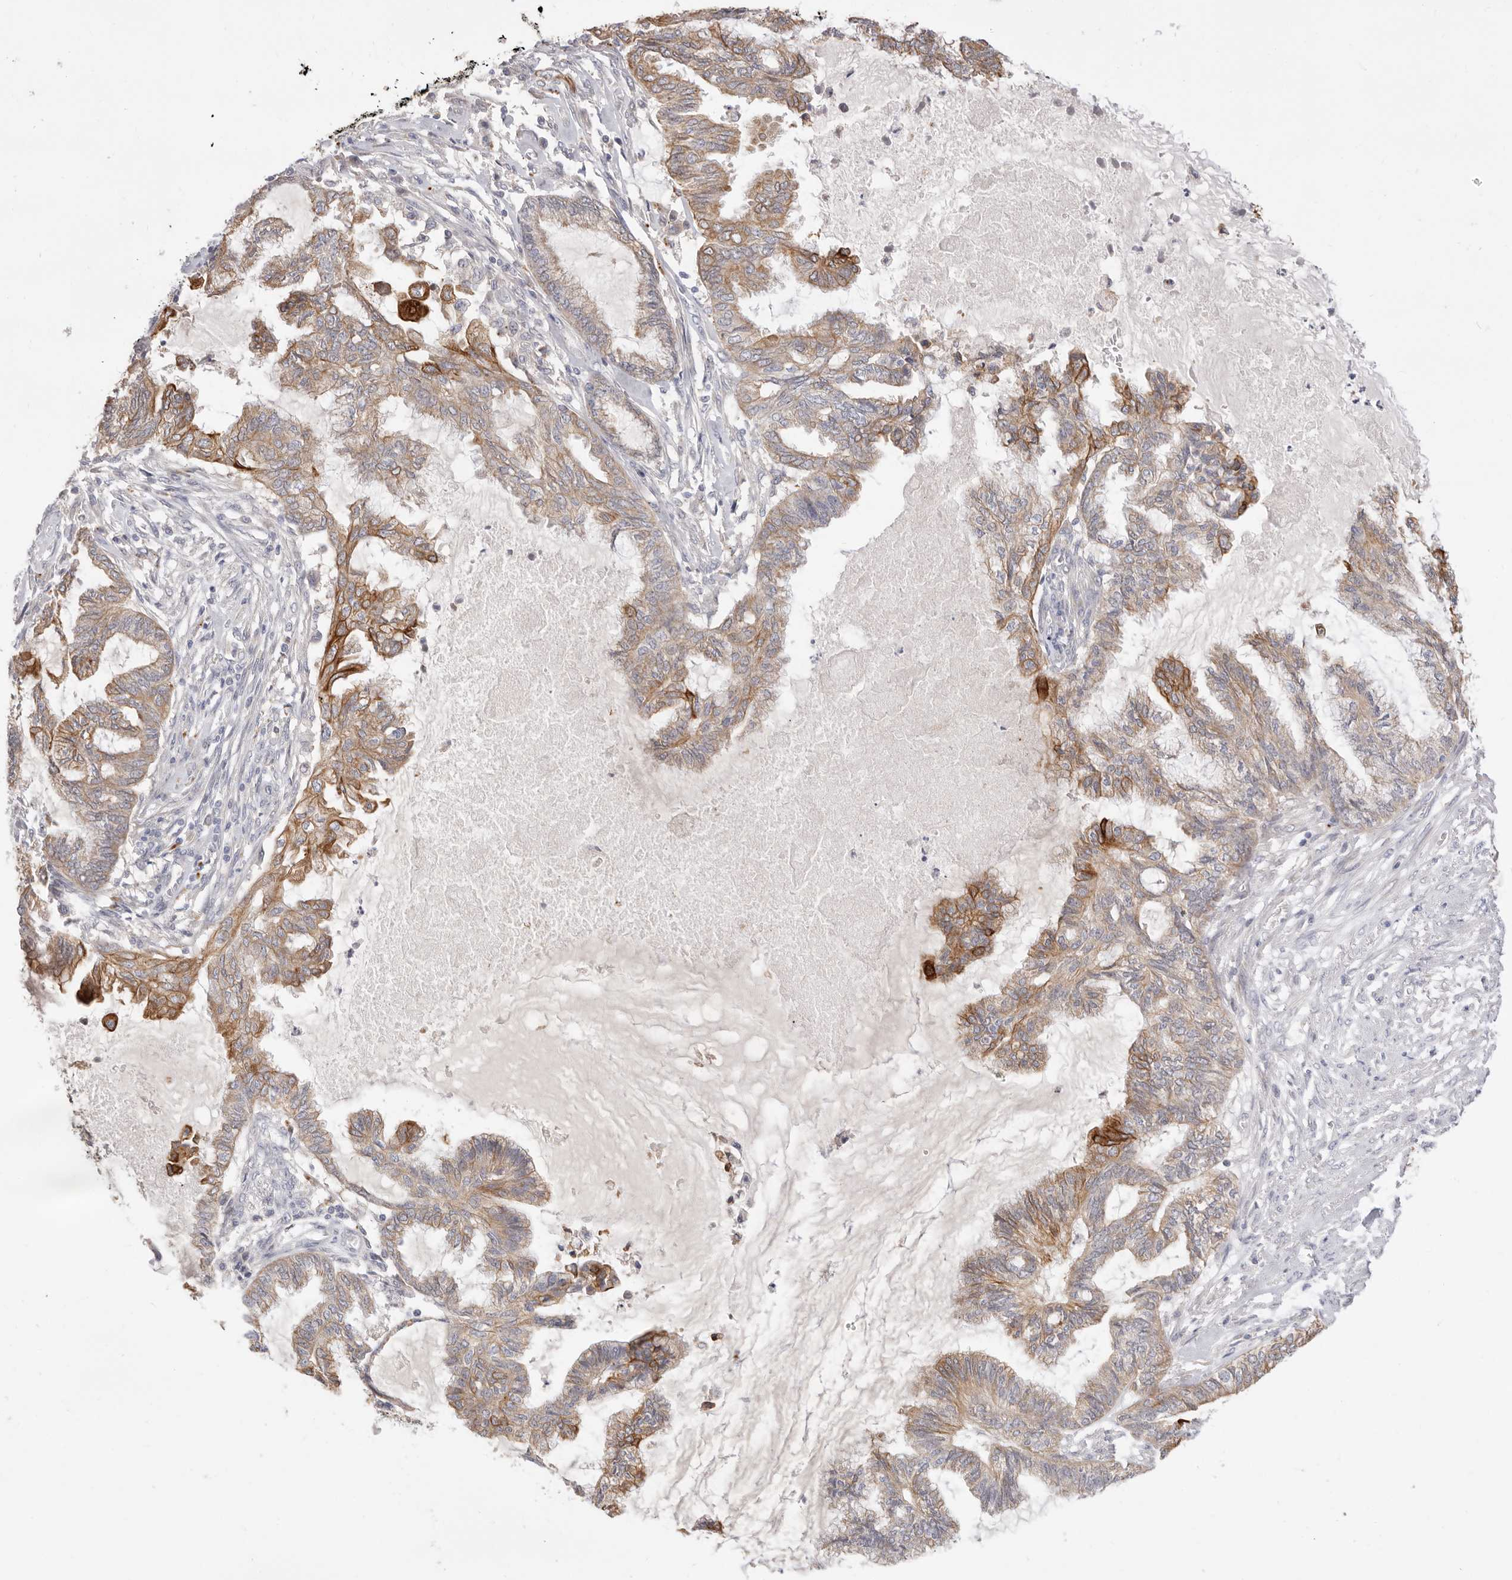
{"staining": {"intensity": "moderate", "quantity": ">75%", "location": "cytoplasmic/membranous"}, "tissue": "endometrial cancer", "cell_type": "Tumor cells", "image_type": "cancer", "snomed": [{"axis": "morphology", "description": "Adenocarcinoma, NOS"}, {"axis": "topography", "description": "Endometrium"}], "caption": "Immunohistochemistry (IHC) histopathology image of endometrial cancer stained for a protein (brown), which exhibits medium levels of moderate cytoplasmic/membranous expression in about >75% of tumor cells.", "gene": "USH1C", "patient": {"sex": "female", "age": 86}}